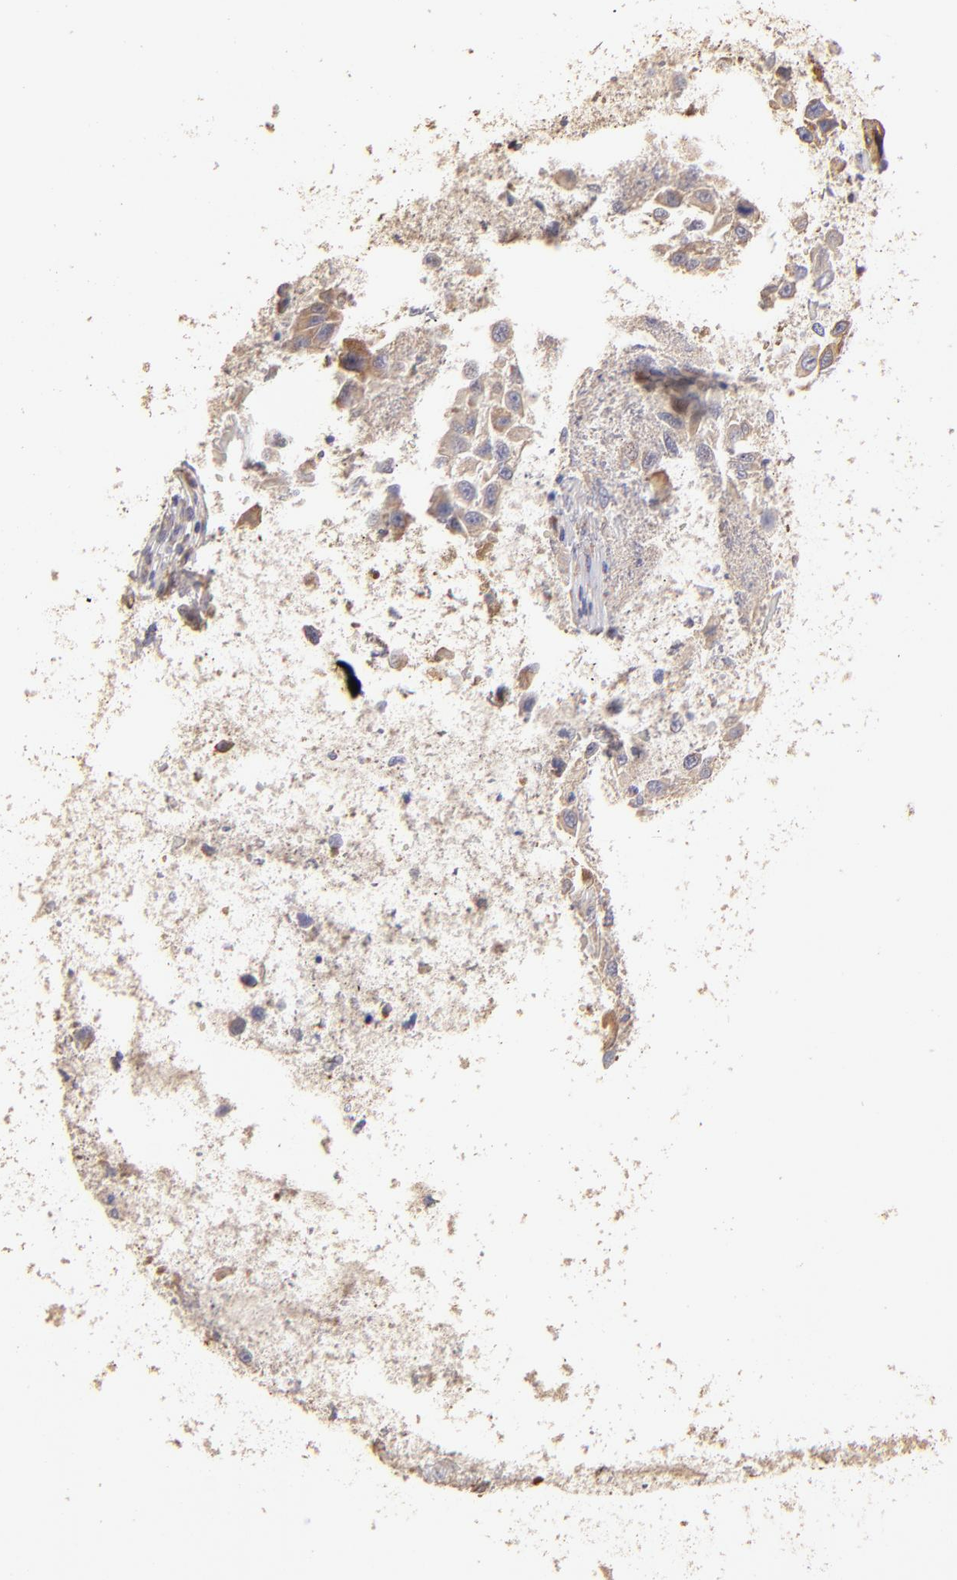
{"staining": {"intensity": "weak", "quantity": "<25%", "location": "cytoplasmic/membranous"}, "tissue": "skin cancer", "cell_type": "Tumor cells", "image_type": "cancer", "snomed": [{"axis": "morphology", "description": "Squamous cell carcinoma, NOS"}, {"axis": "topography", "description": "Skin"}], "caption": "This is a image of immunohistochemistry staining of skin cancer, which shows no staining in tumor cells. (DAB immunohistochemistry (IHC) with hematoxylin counter stain).", "gene": "CALR", "patient": {"sex": "male", "age": 24}}